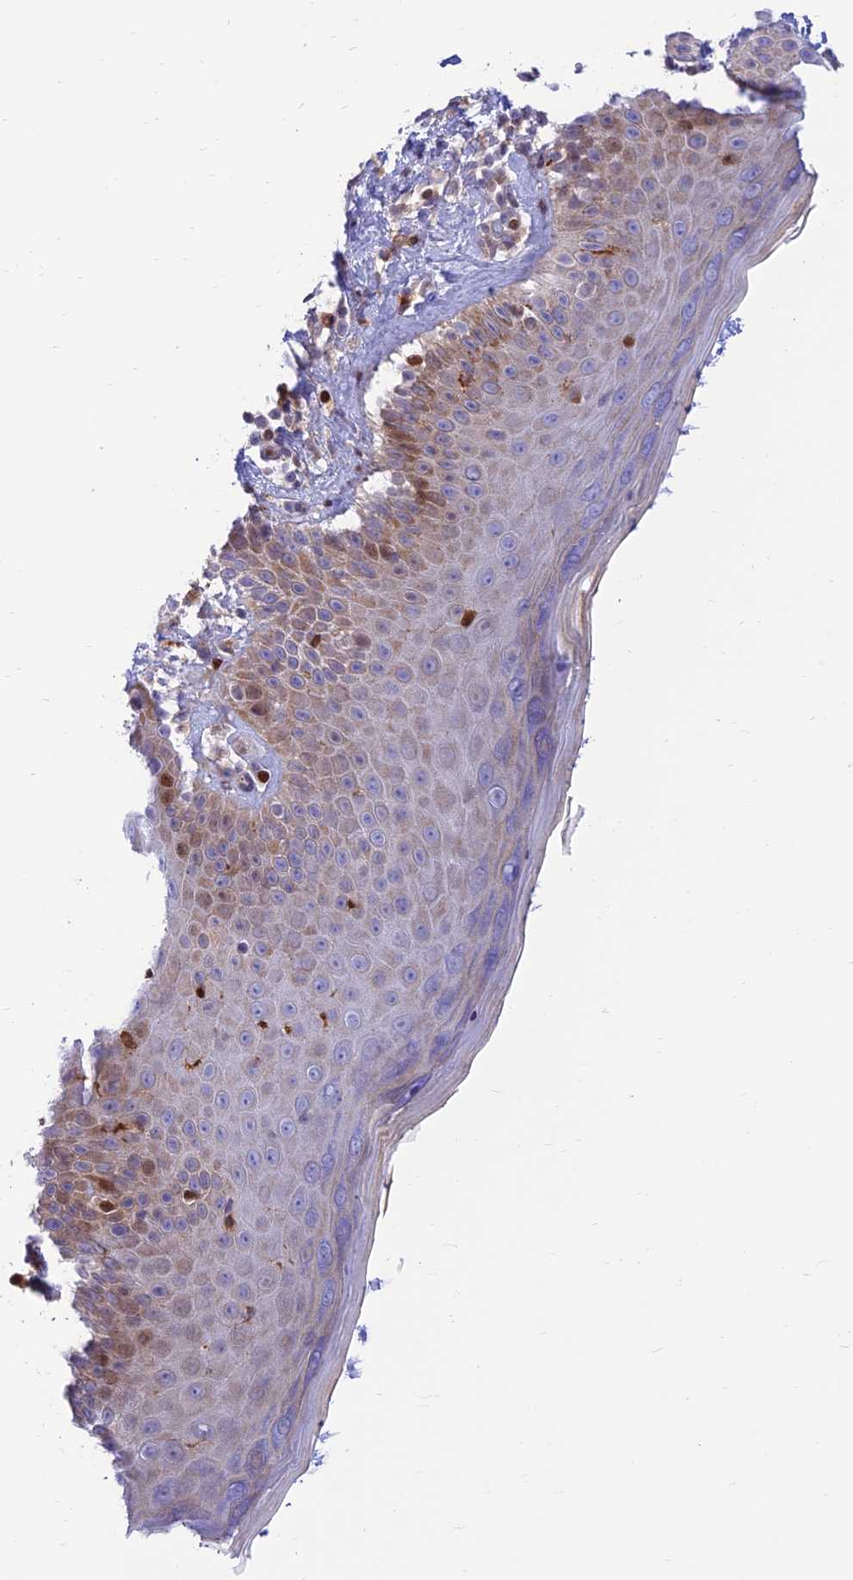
{"staining": {"intensity": "negative", "quantity": "none", "location": "none"}, "tissue": "skin", "cell_type": "Fibroblasts", "image_type": "normal", "snomed": [{"axis": "morphology", "description": "Normal tissue, NOS"}, {"axis": "topography", "description": "Skin"}], "caption": "Protein analysis of benign skin demonstrates no significant staining in fibroblasts.", "gene": "FAM186B", "patient": {"sex": "male", "age": 52}}